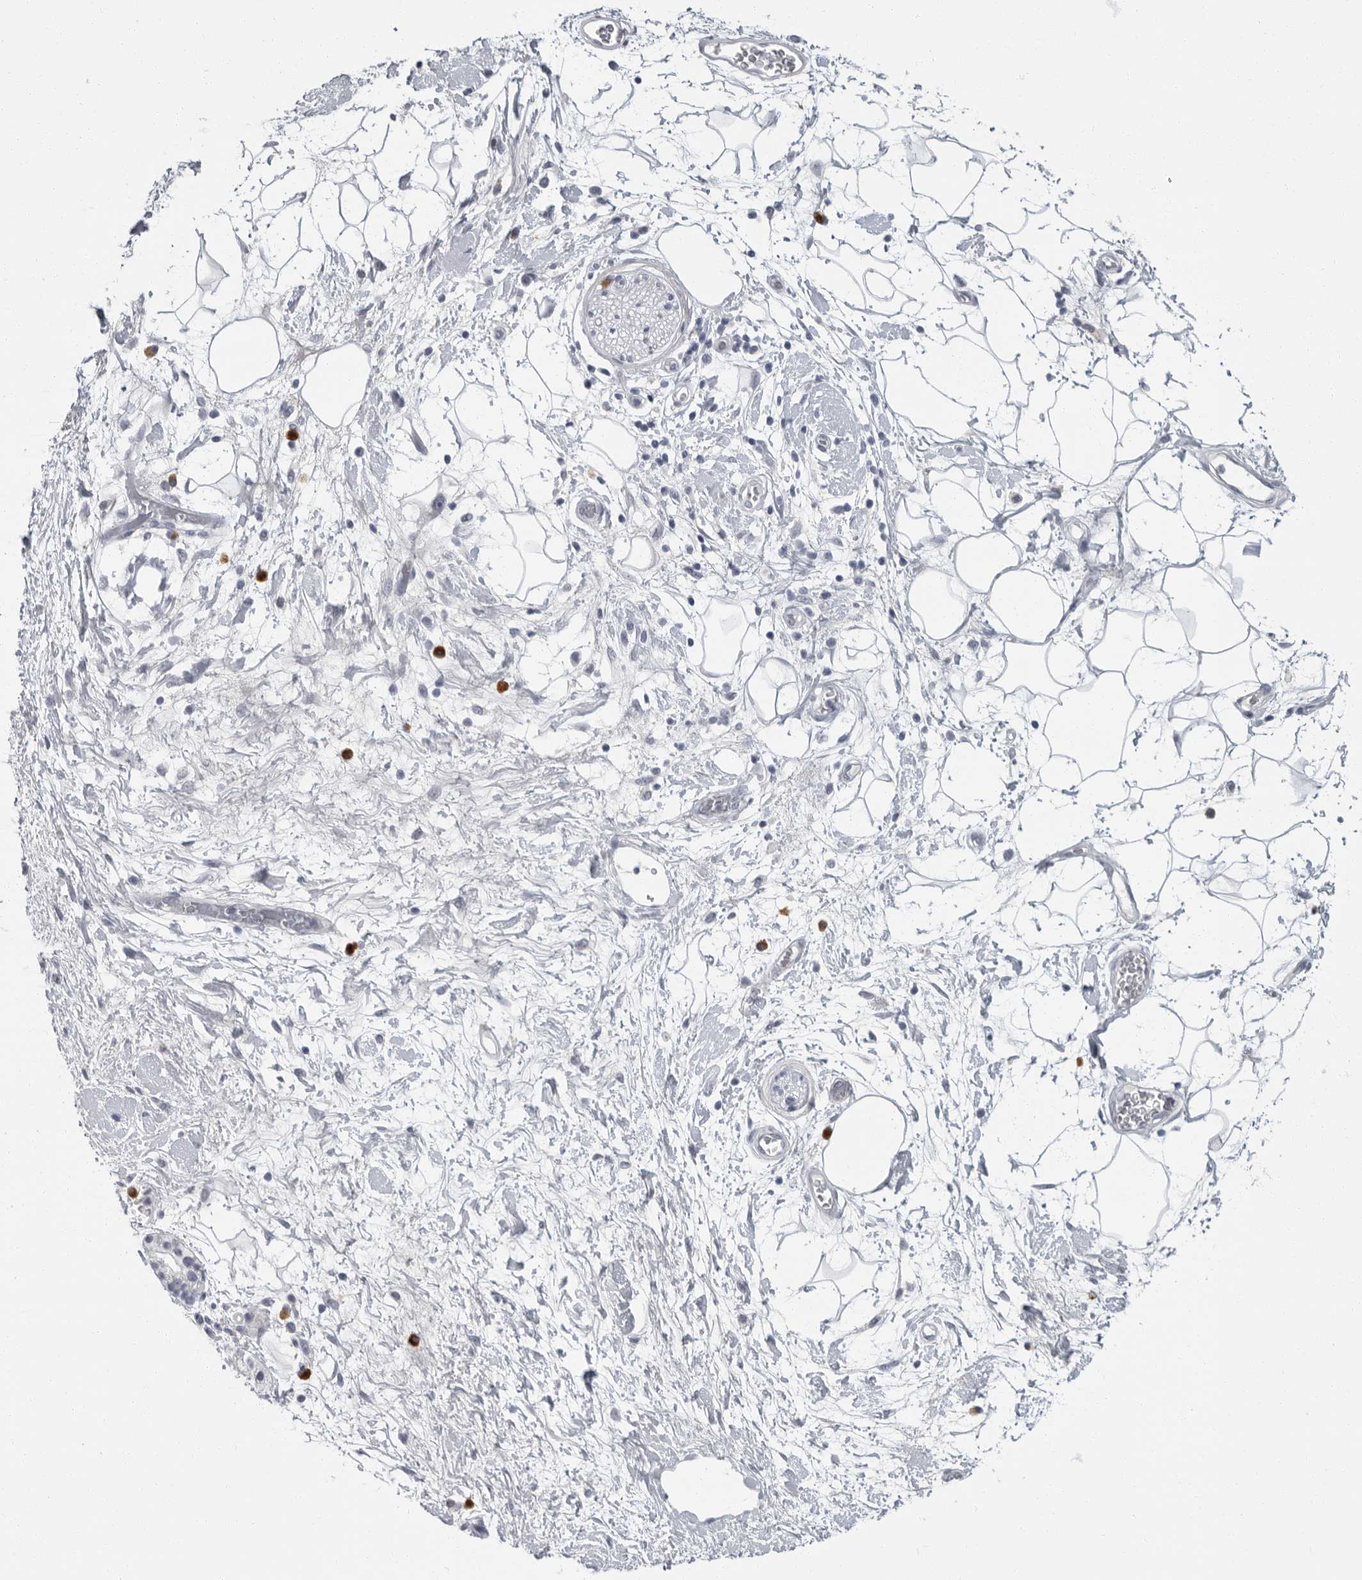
{"staining": {"intensity": "negative", "quantity": "none", "location": "none"}, "tissue": "adipose tissue", "cell_type": "Adipocytes", "image_type": "normal", "snomed": [{"axis": "morphology", "description": "Normal tissue, NOS"}, {"axis": "morphology", "description": "Adenocarcinoma, NOS"}, {"axis": "topography", "description": "Duodenum"}, {"axis": "topography", "description": "Peripheral nerve tissue"}], "caption": "DAB immunohistochemical staining of normal human adipose tissue exhibits no significant staining in adipocytes.", "gene": "SLC25A39", "patient": {"sex": "female", "age": 60}}